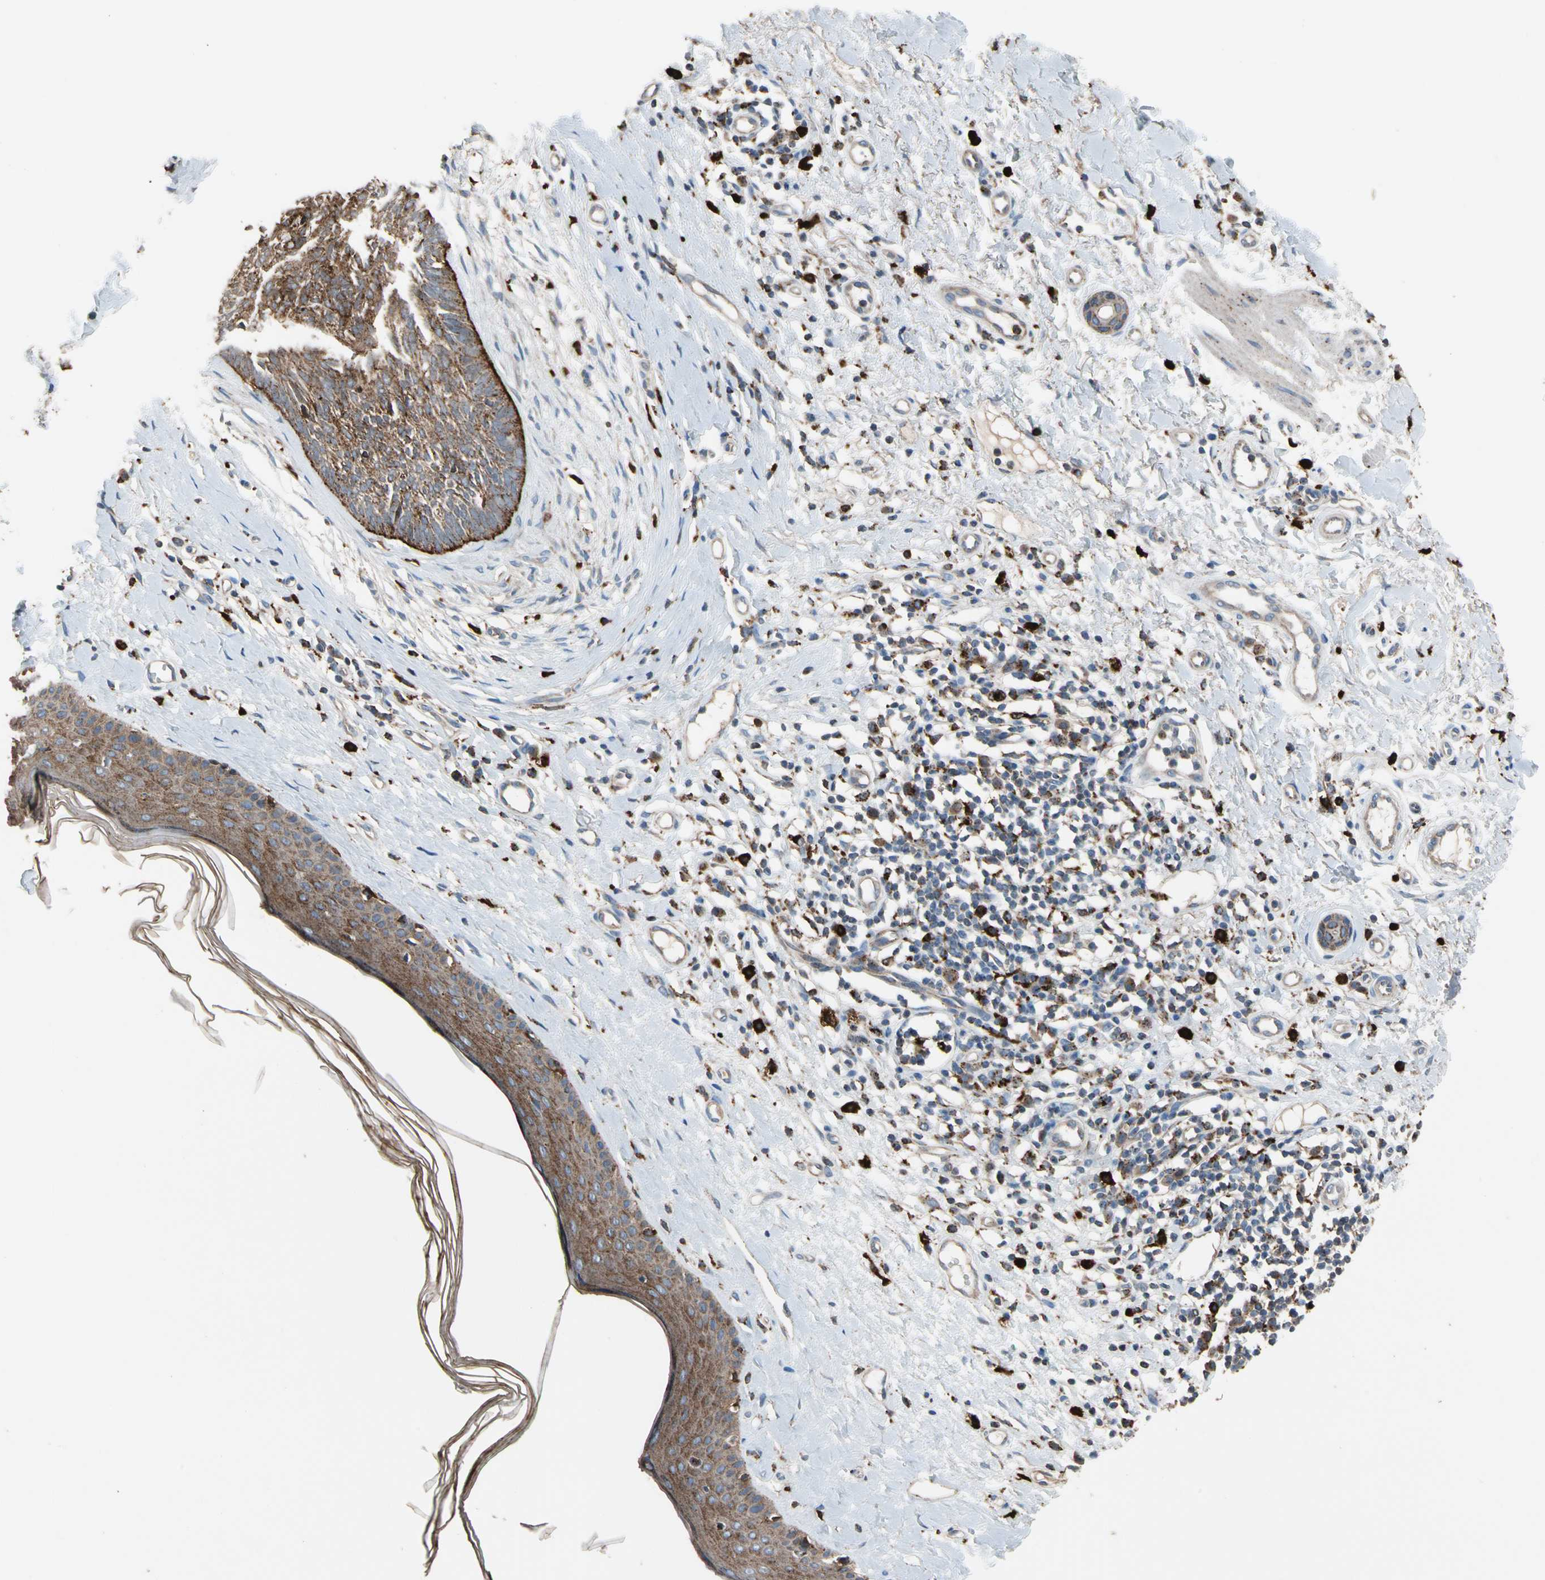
{"staining": {"intensity": "moderate", "quantity": ">75%", "location": "cytoplasmic/membranous"}, "tissue": "skin cancer", "cell_type": "Tumor cells", "image_type": "cancer", "snomed": [{"axis": "morphology", "description": "Normal tissue, NOS"}, {"axis": "morphology", "description": "Basal cell carcinoma"}, {"axis": "topography", "description": "Skin"}], "caption": "Immunohistochemistry photomicrograph of neoplastic tissue: human basal cell carcinoma (skin) stained using IHC shows medium levels of moderate protein expression localized specifically in the cytoplasmic/membranous of tumor cells, appearing as a cytoplasmic/membranous brown color.", "gene": "GM2A", "patient": {"sex": "male", "age": 71}}